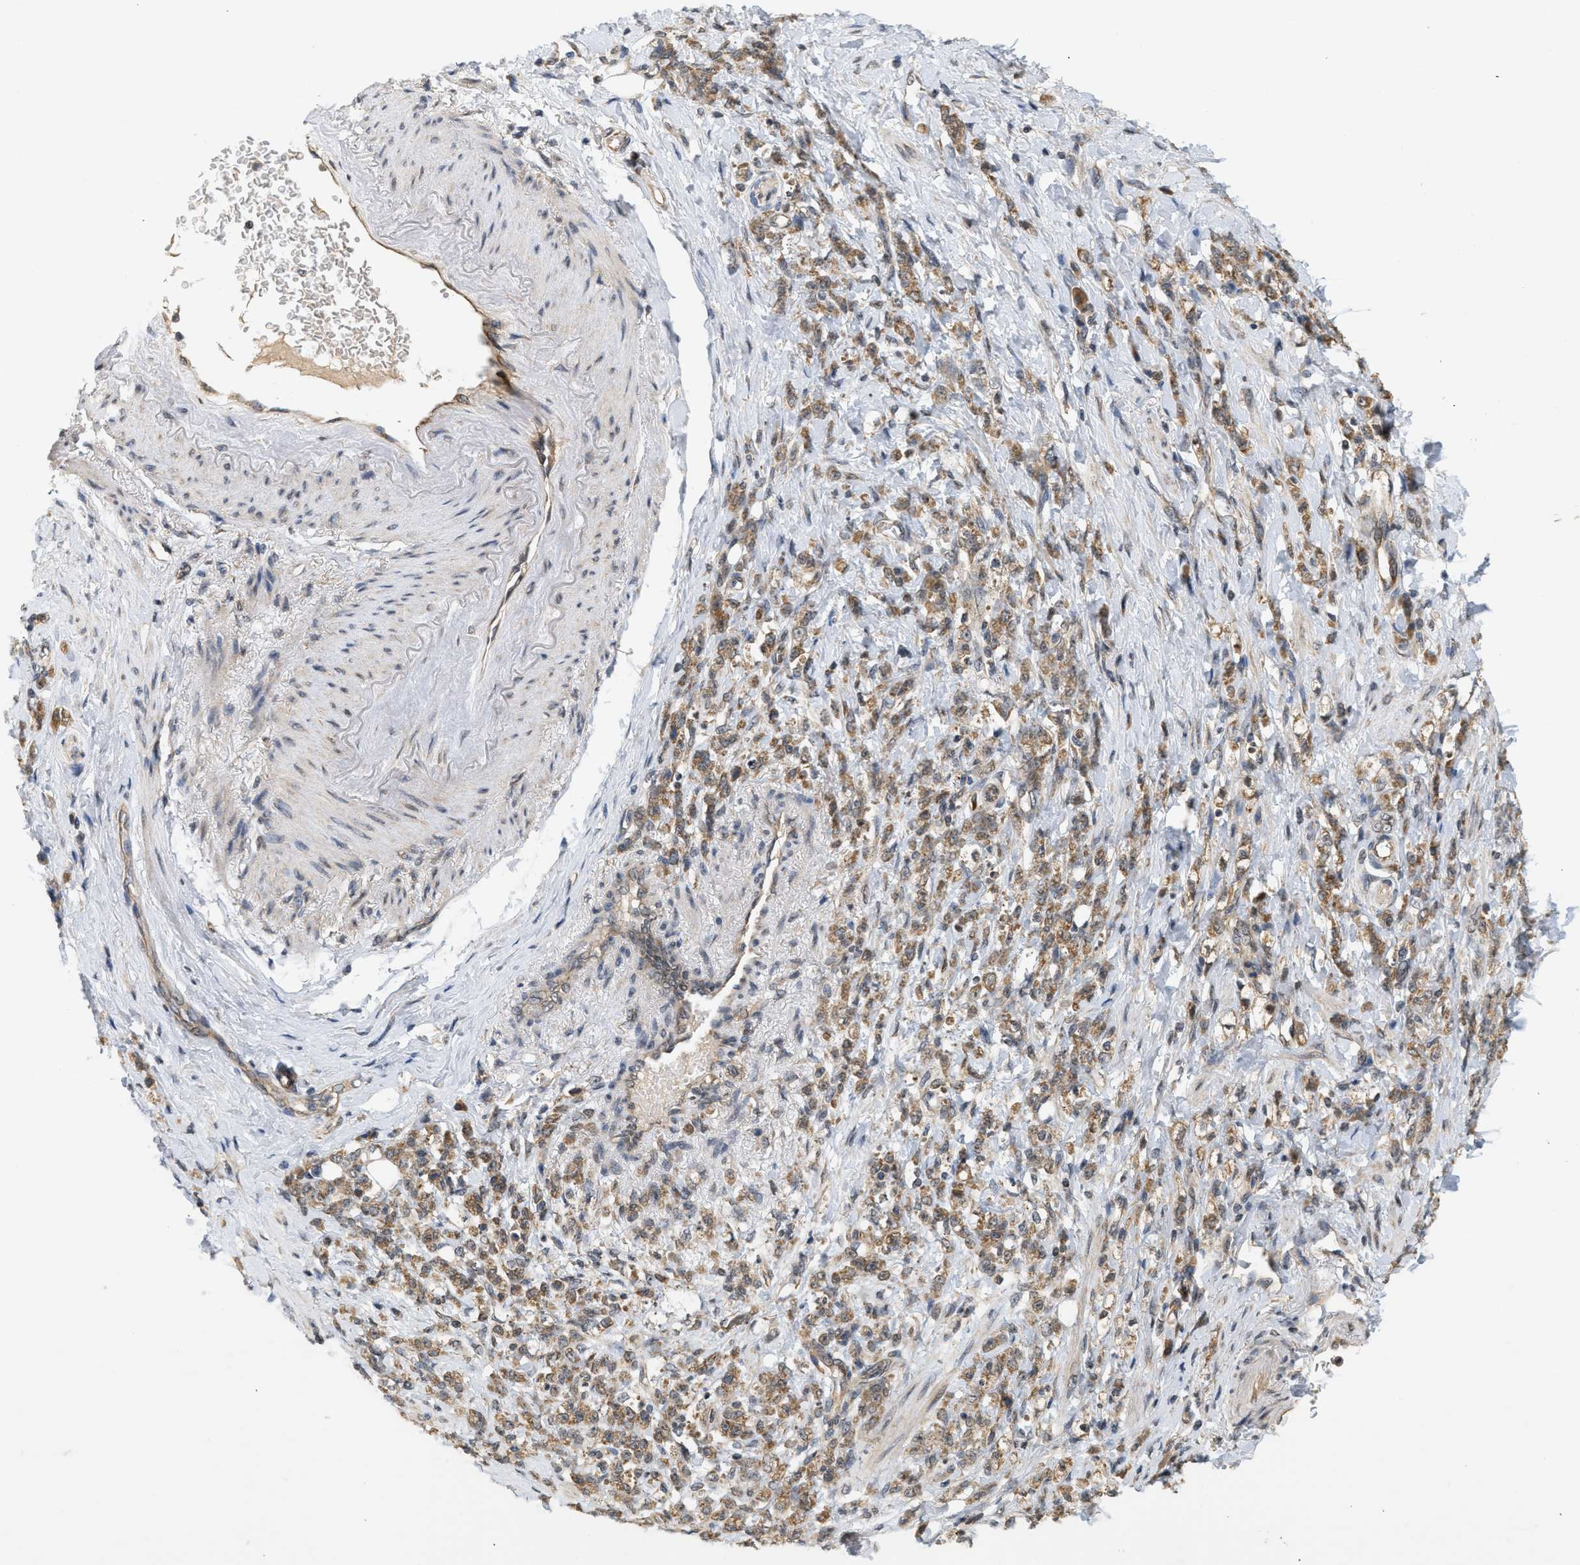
{"staining": {"intensity": "moderate", "quantity": ">75%", "location": "cytoplasmic/membranous"}, "tissue": "stomach cancer", "cell_type": "Tumor cells", "image_type": "cancer", "snomed": [{"axis": "morphology", "description": "Adenocarcinoma, NOS"}, {"axis": "topography", "description": "Stomach"}], "caption": "An immunohistochemistry (IHC) histopathology image of neoplastic tissue is shown. Protein staining in brown labels moderate cytoplasmic/membranous positivity in stomach cancer within tumor cells.", "gene": "PRKD1", "patient": {"sex": "male", "age": 82}}